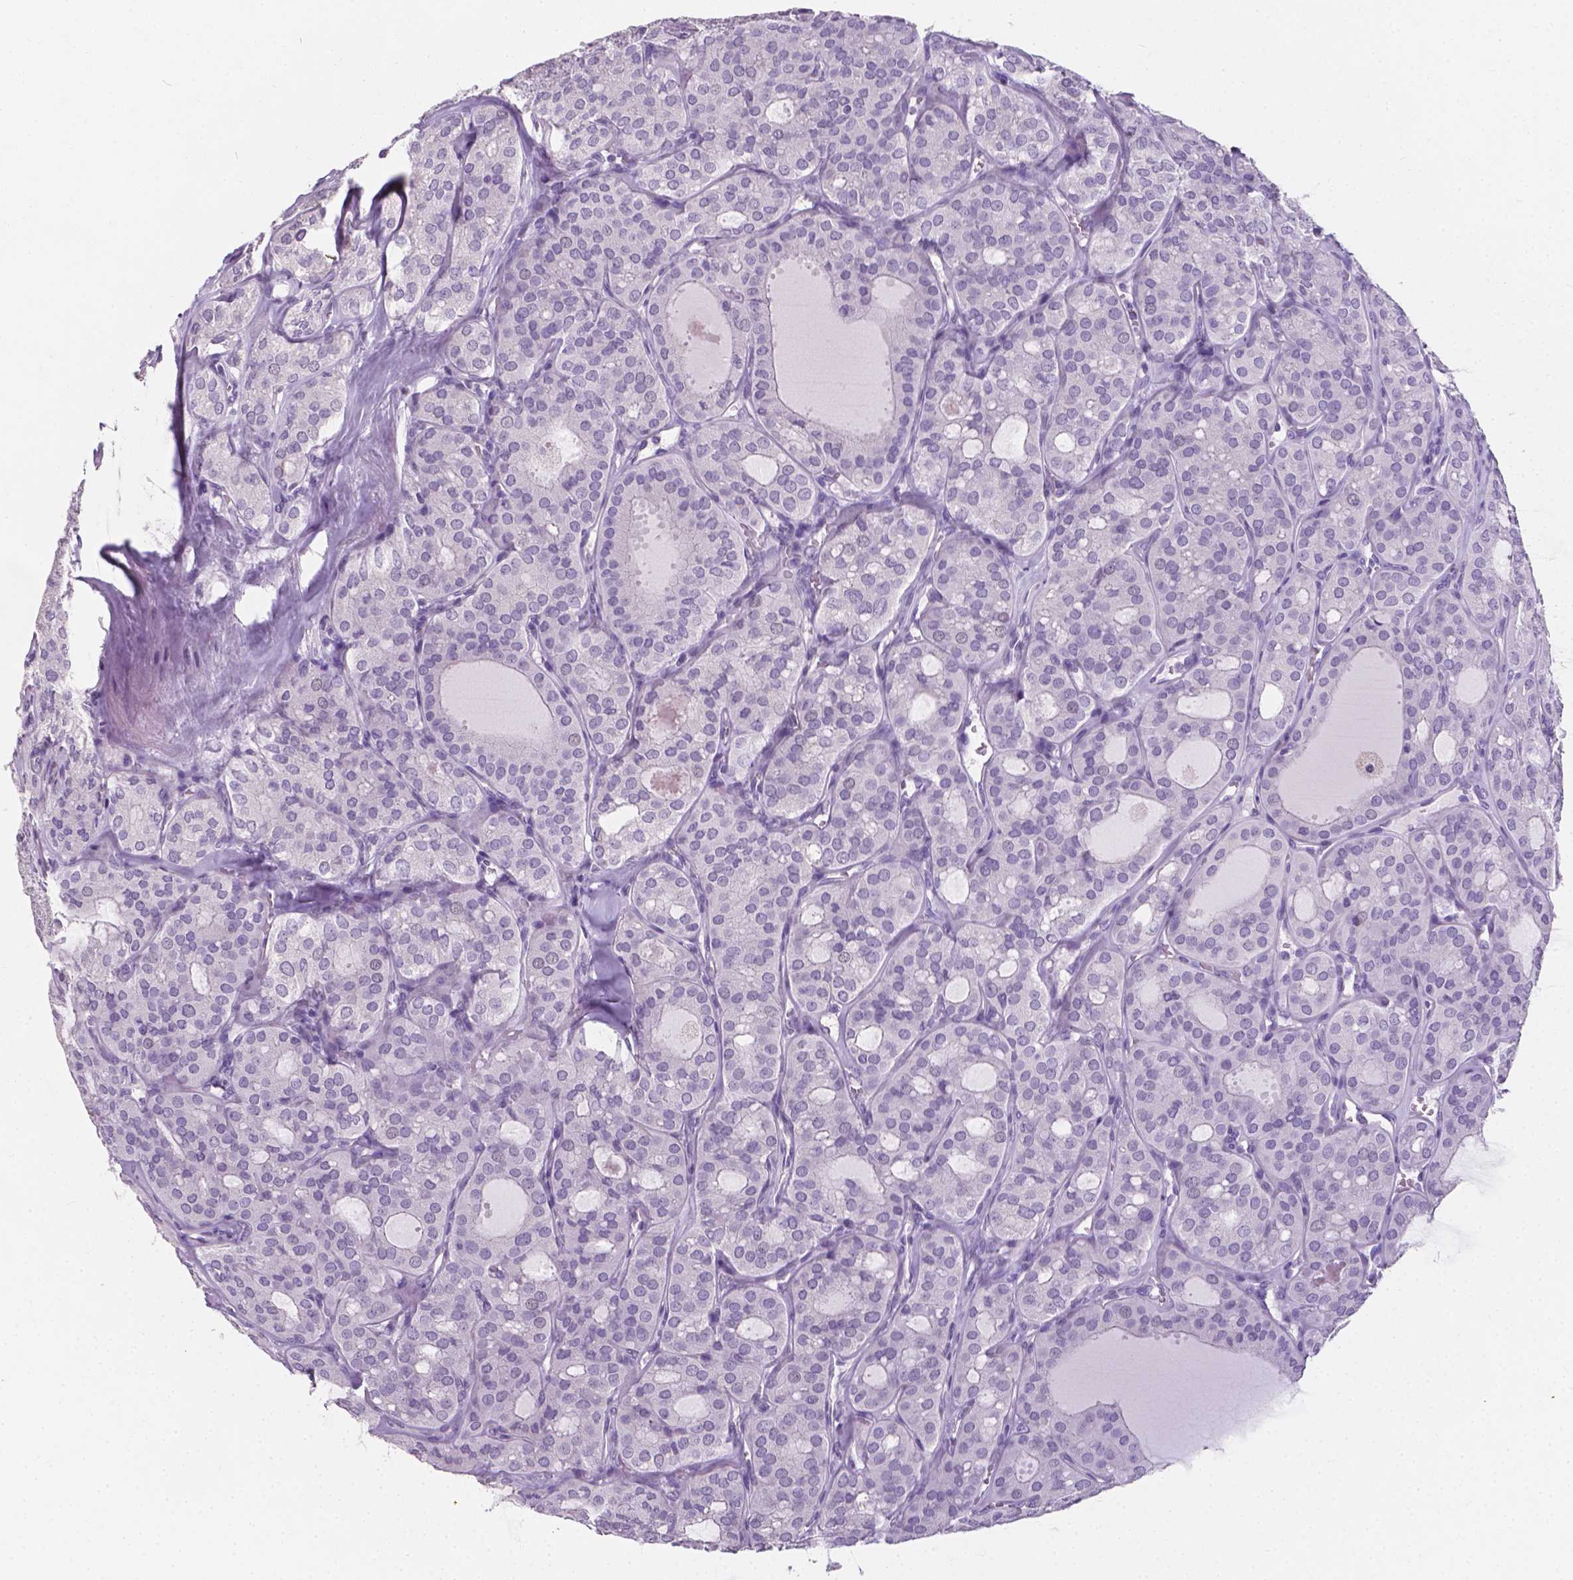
{"staining": {"intensity": "negative", "quantity": "none", "location": "none"}, "tissue": "thyroid cancer", "cell_type": "Tumor cells", "image_type": "cancer", "snomed": [{"axis": "morphology", "description": "Follicular adenoma carcinoma, NOS"}, {"axis": "topography", "description": "Thyroid gland"}], "caption": "Tumor cells show no significant positivity in thyroid cancer (follicular adenoma carcinoma).", "gene": "XPNPEP2", "patient": {"sex": "male", "age": 75}}